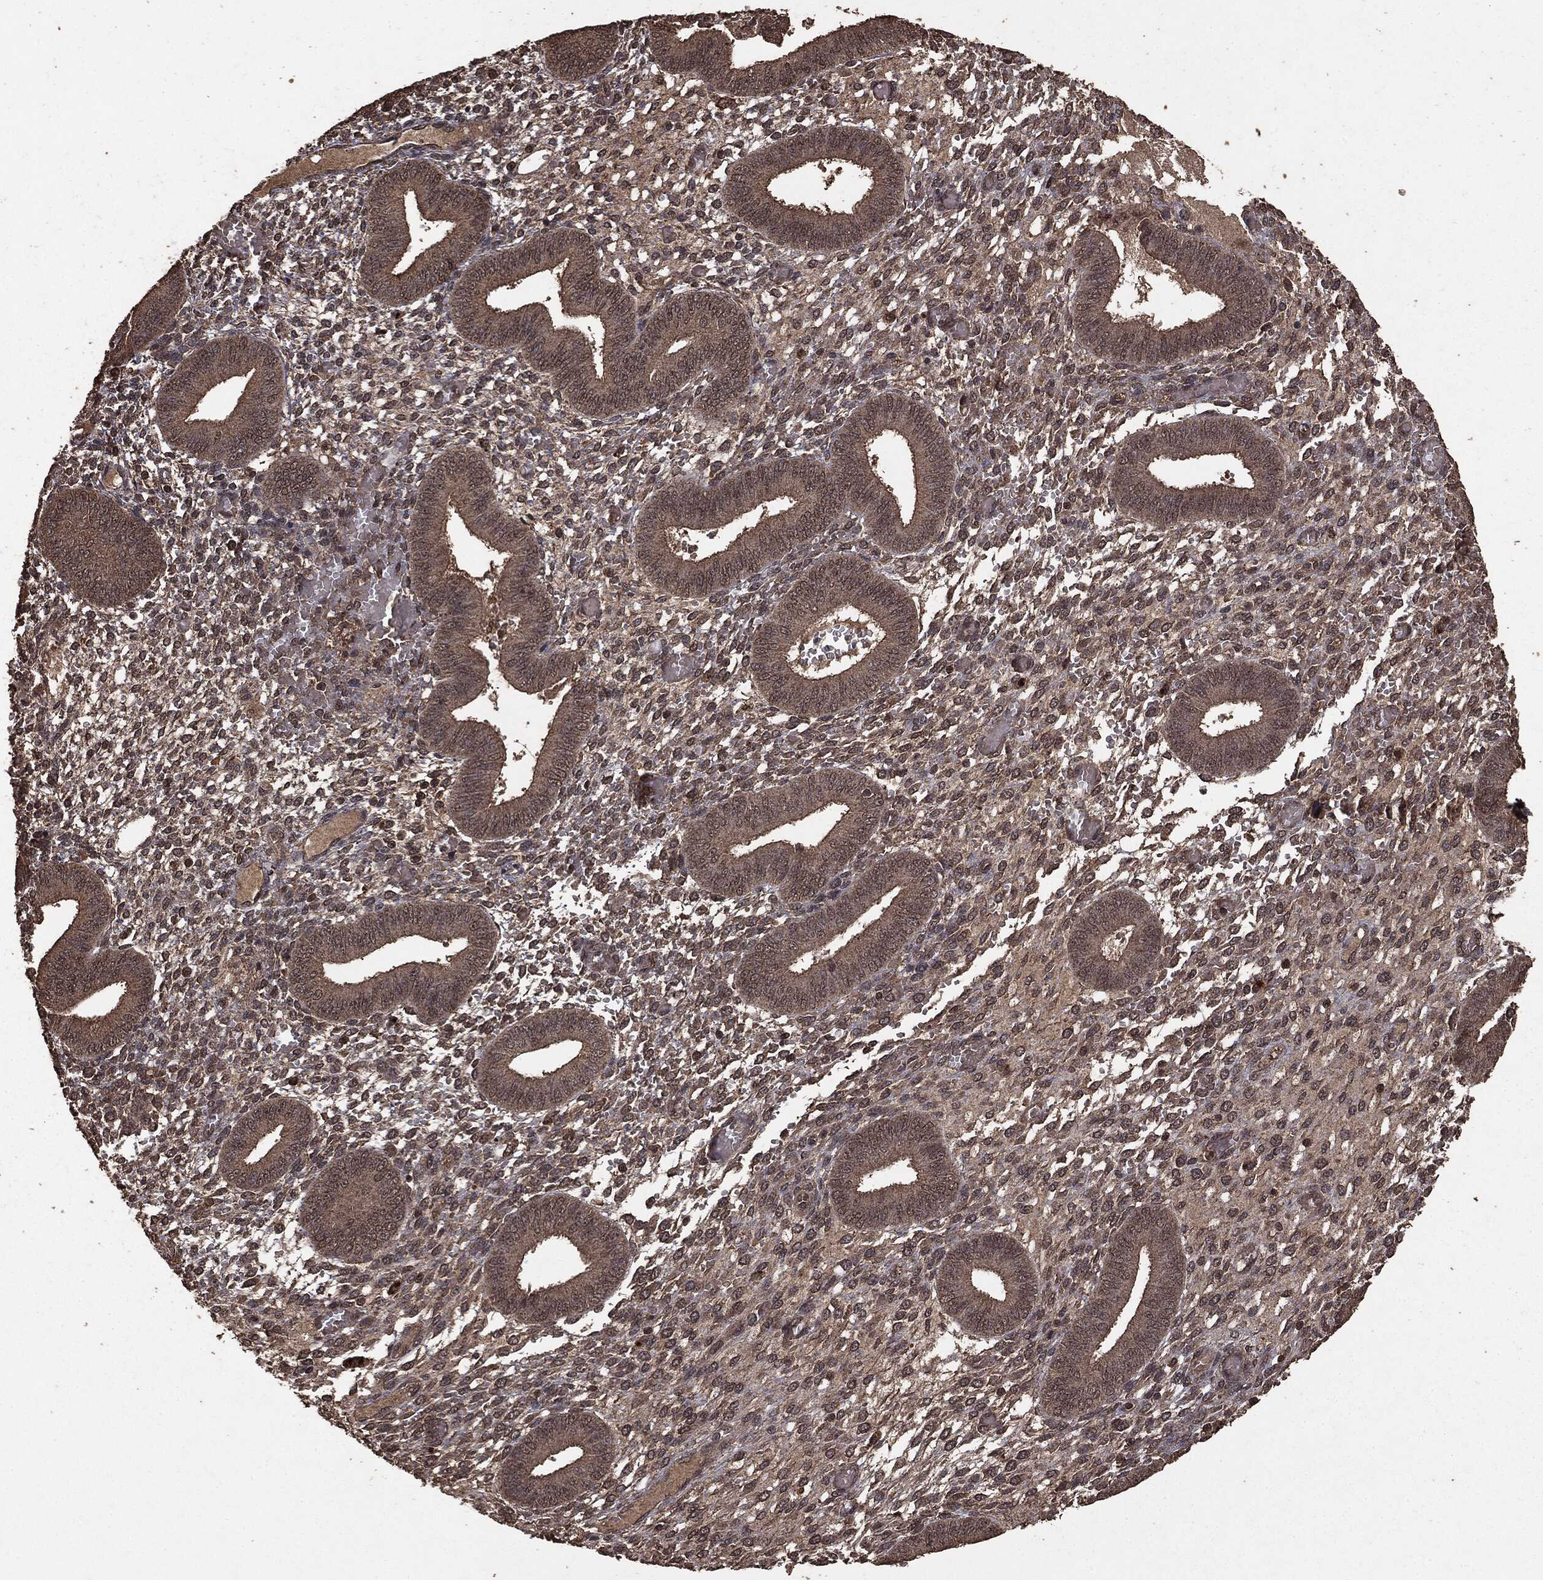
{"staining": {"intensity": "negative", "quantity": "none", "location": "none"}, "tissue": "endometrium", "cell_type": "Cells in endometrial stroma", "image_type": "normal", "snomed": [{"axis": "morphology", "description": "Normal tissue, NOS"}, {"axis": "topography", "description": "Endometrium"}], "caption": "An IHC image of unremarkable endometrium is shown. There is no staining in cells in endometrial stroma of endometrium. The staining was performed using DAB (3,3'-diaminobenzidine) to visualize the protein expression in brown, while the nuclei were stained in blue with hematoxylin (Magnification: 20x).", "gene": "NME1", "patient": {"sex": "female", "age": 42}}